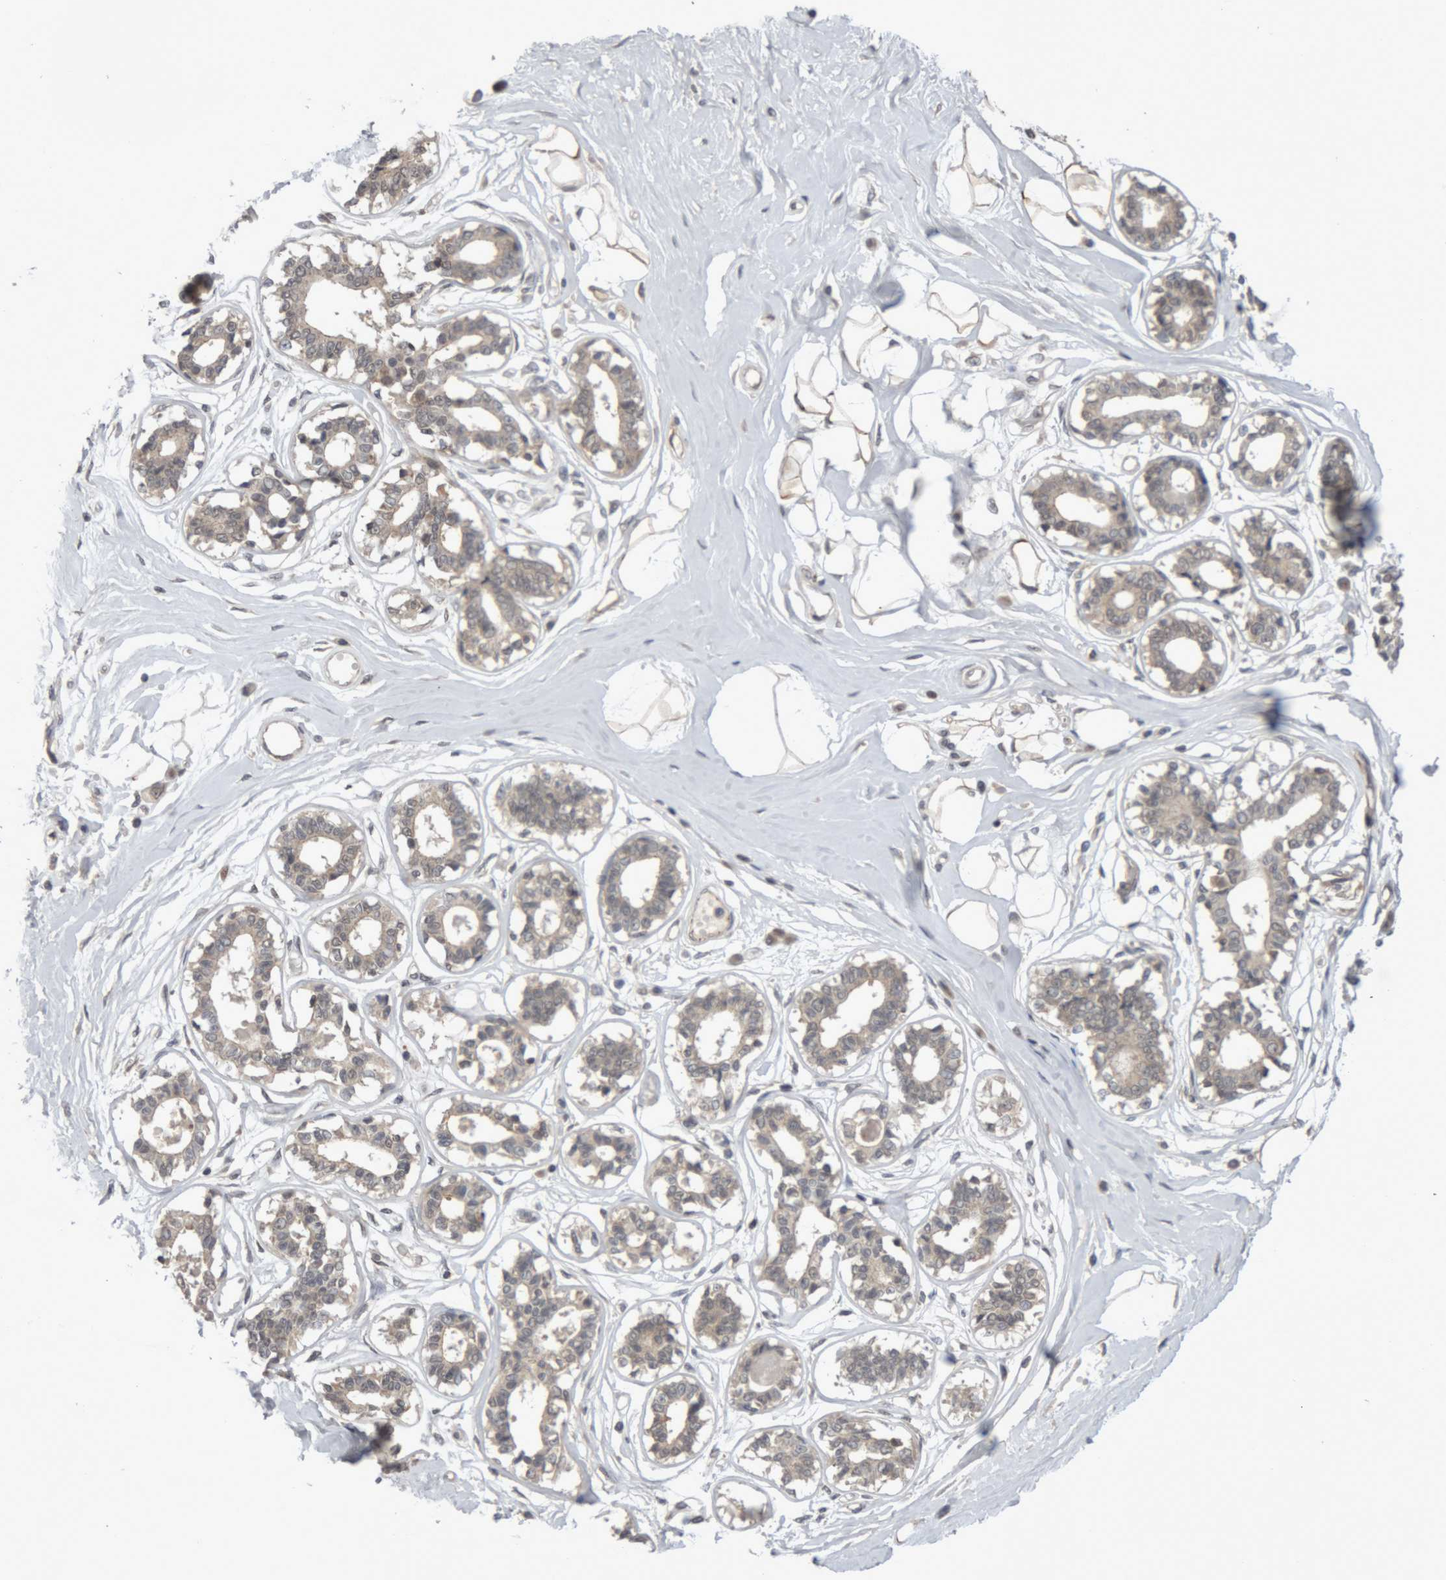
{"staining": {"intensity": "weak", "quantity": ">75%", "location": "cytoplasmic/membranous"}, "tissue": "breast", "cell_type": "Adipocytes", "image_type": "normal", "snomed": [{"axis": "morphology", "description": "Normal tissue, NOS"}, {"axis": "topography", "description": "Breast"}], "caption": "Weak cytoplasmic/membranous protein staining is present in approximately >75% of adipocytes in breast.", "gene": "NFATC2", "patient": {"sex": "female", "age": 45}}